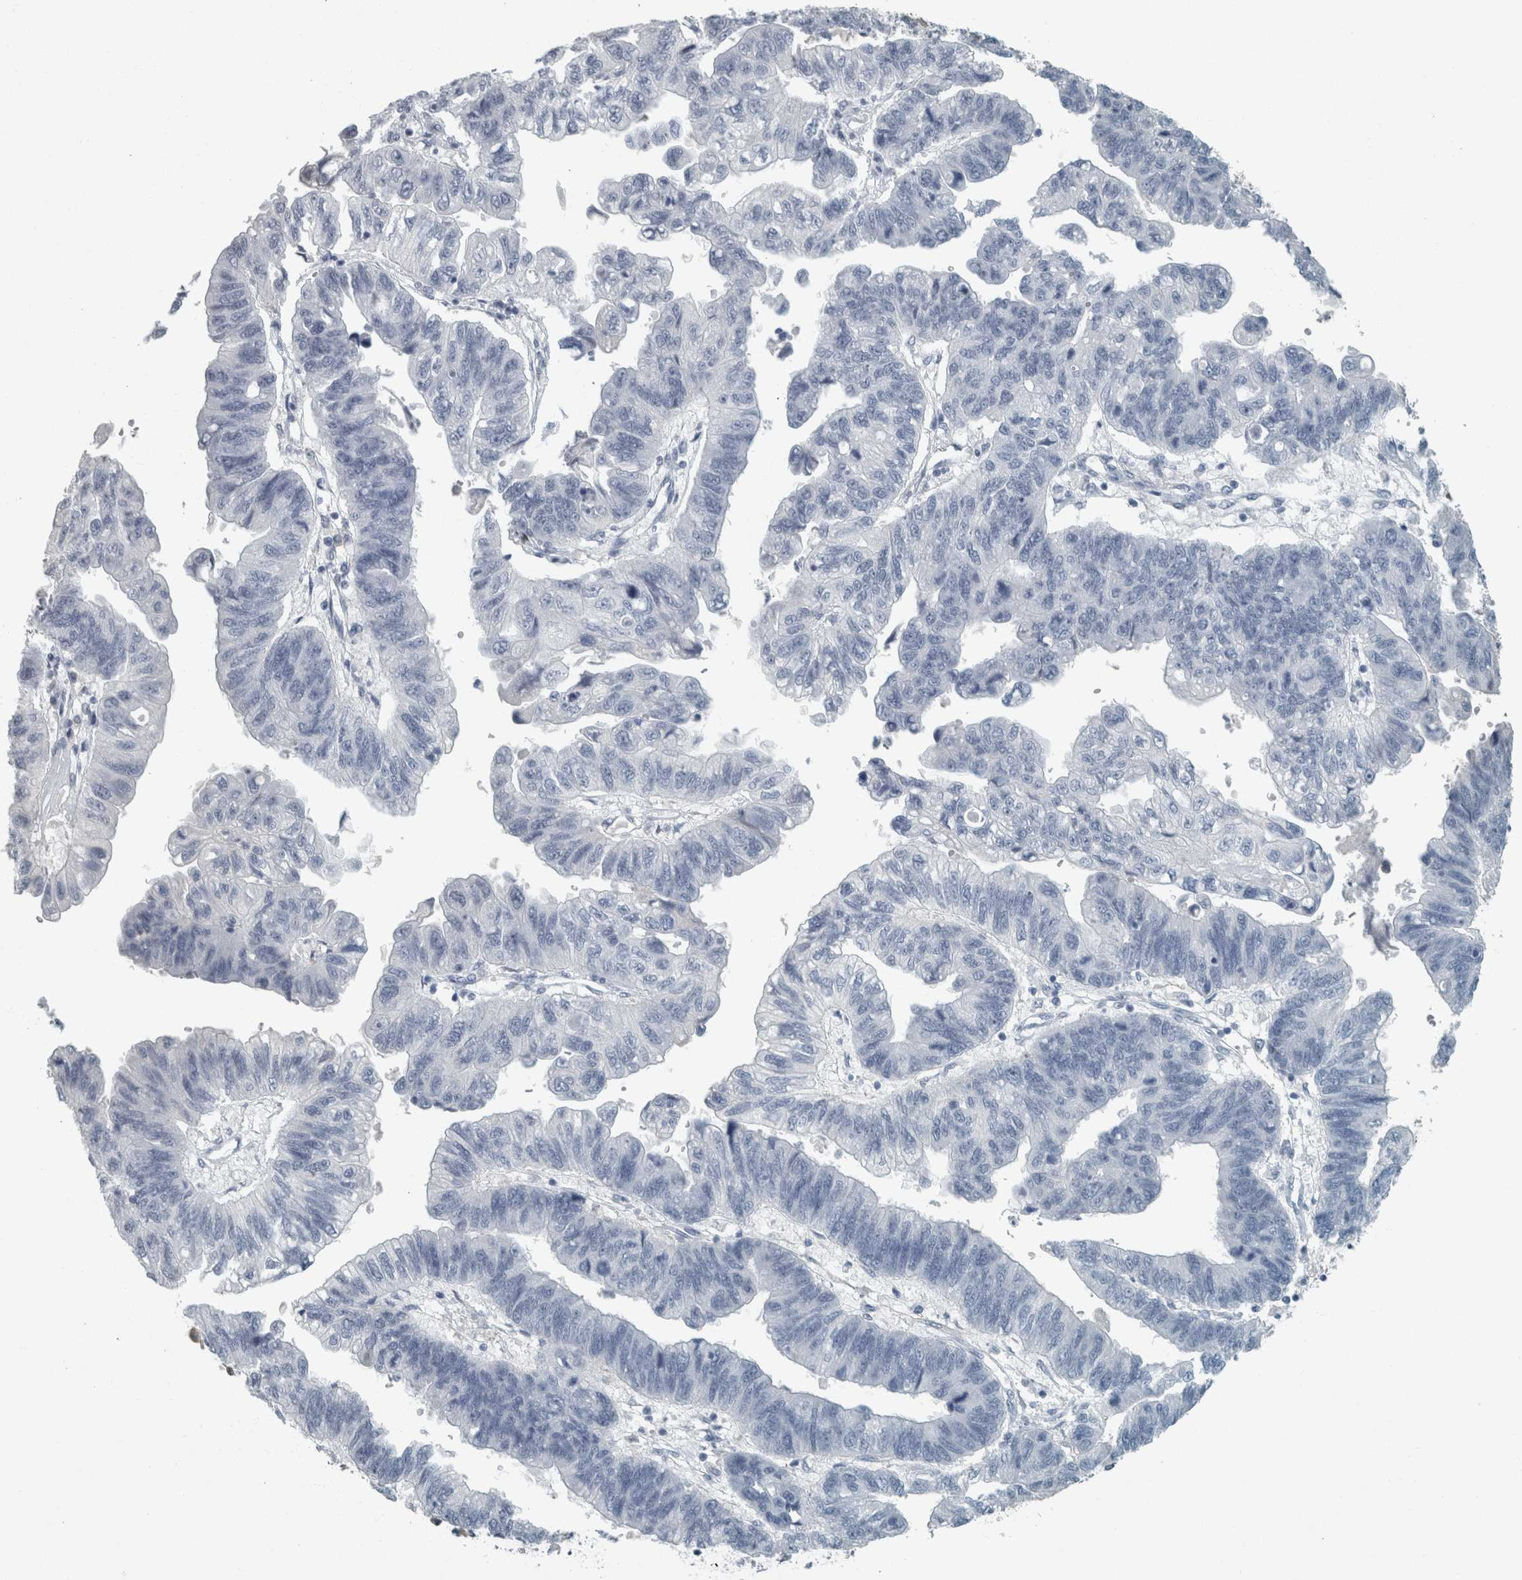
{"staining": {"intensity": "negative", "quantity": "none", "location": "none"}, "tissue": "stomach cancer", "cell_type": "Tumor cells", "image_type": "cancer", "snomed": [{"axis": "morphology", "description": "Adenocarcinoma, NOS"}, {"axis": "topography", "description": "Stomach"}], "caption": "Stomach cancer was stained to show a protein in brown. There is no significant positivity in tumor cells.", "gene": "CHL1", "patient": {"sex": "male", "age": 59}}